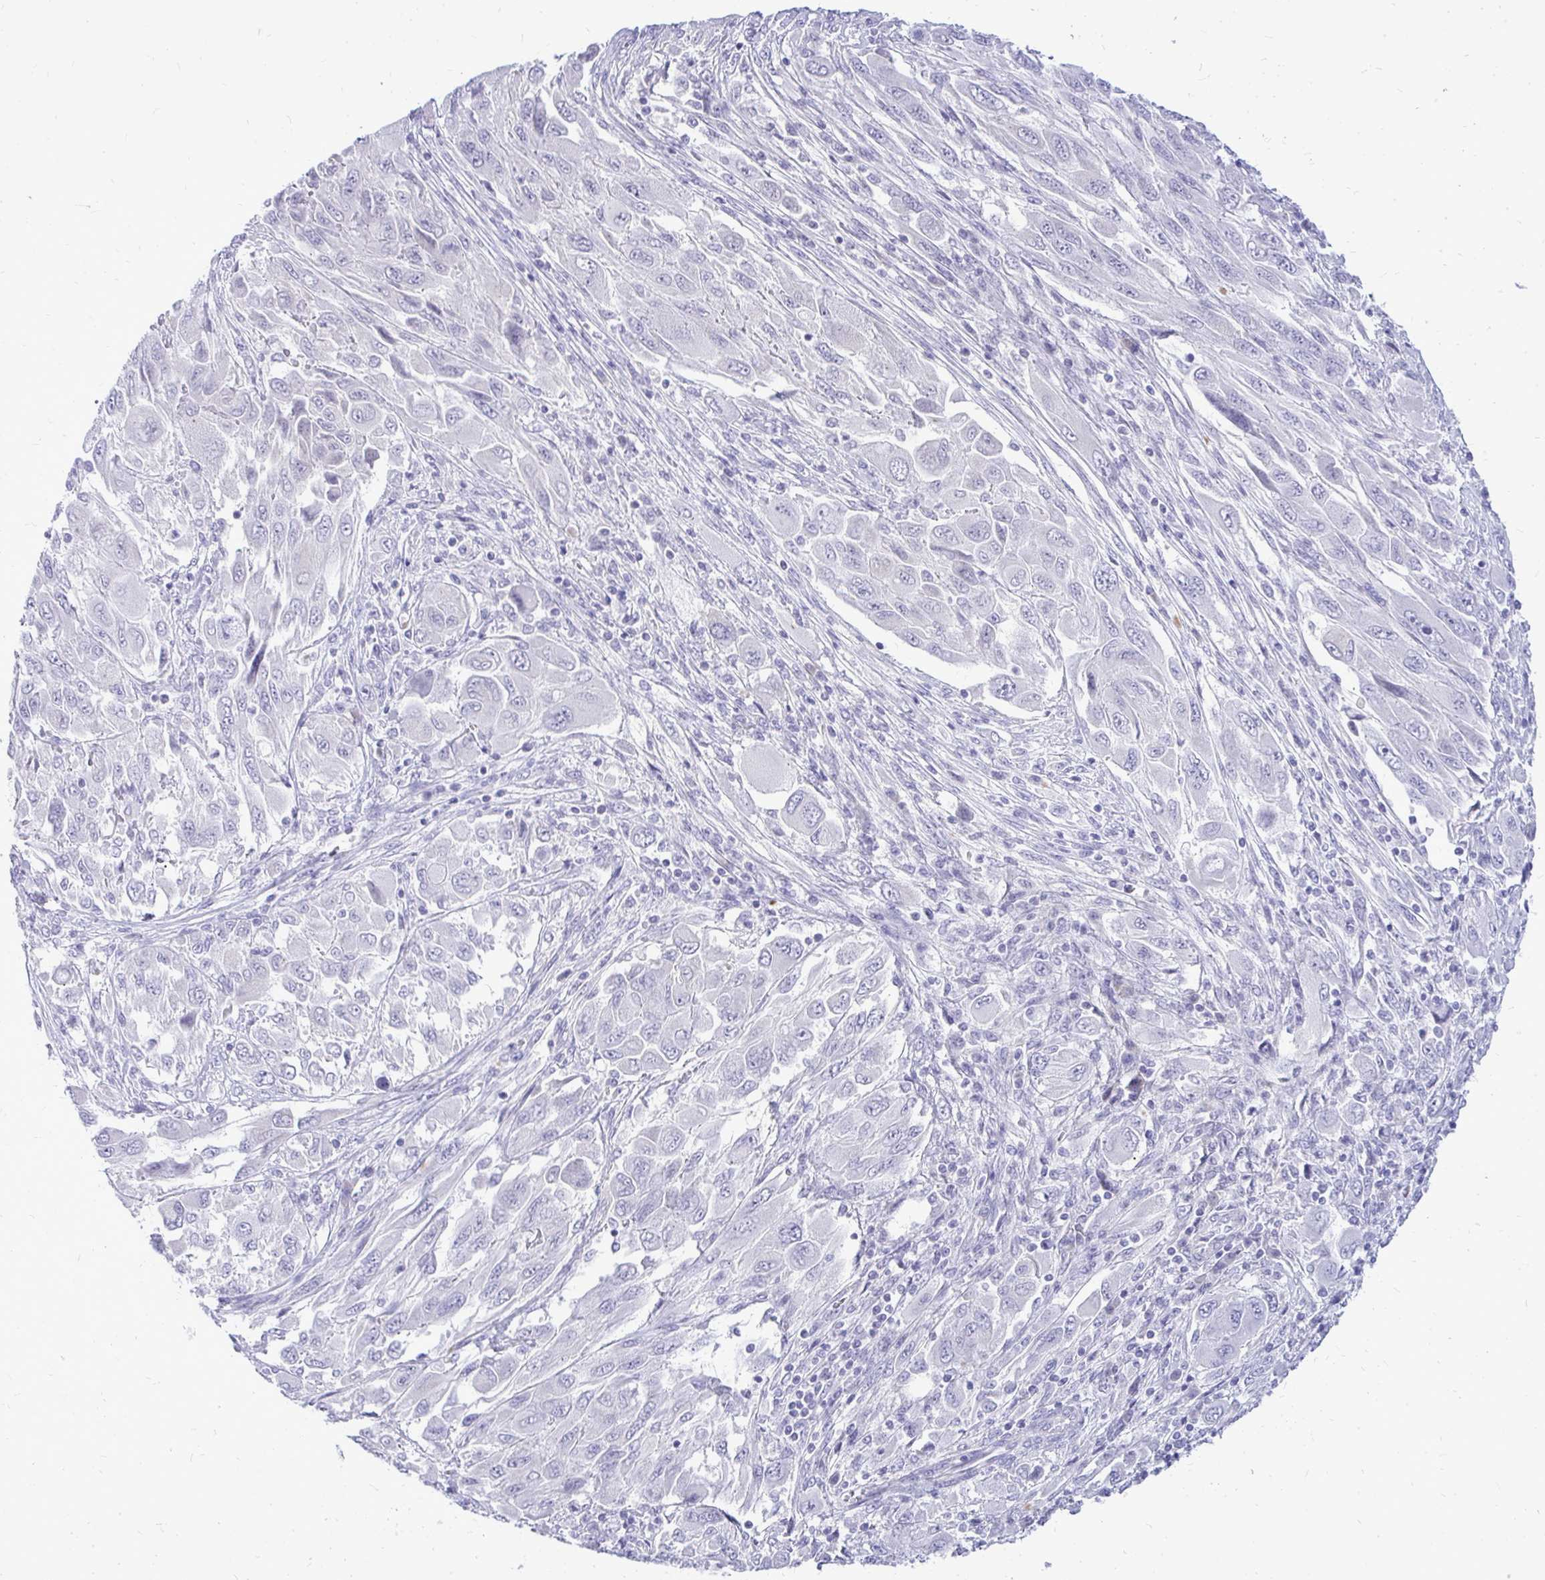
{"staining": {"intensity": "negative", "quantity": "none", "location": "none"}, "tissue": "melanoma", "cell_type": "Tumor cells", "image_type": "cancer", "snomed": [{"axis": "morphology", "description": "Malignant melanoma, NOS"}, {"axis": "topography", "description": "Skin"}], "caption": "Immunohistochemical staining of malignant melanoma reveals no significant expression in tumor cells.", "gene": "SPTBN2", "patient": {"sex": "female", "age": 91}}